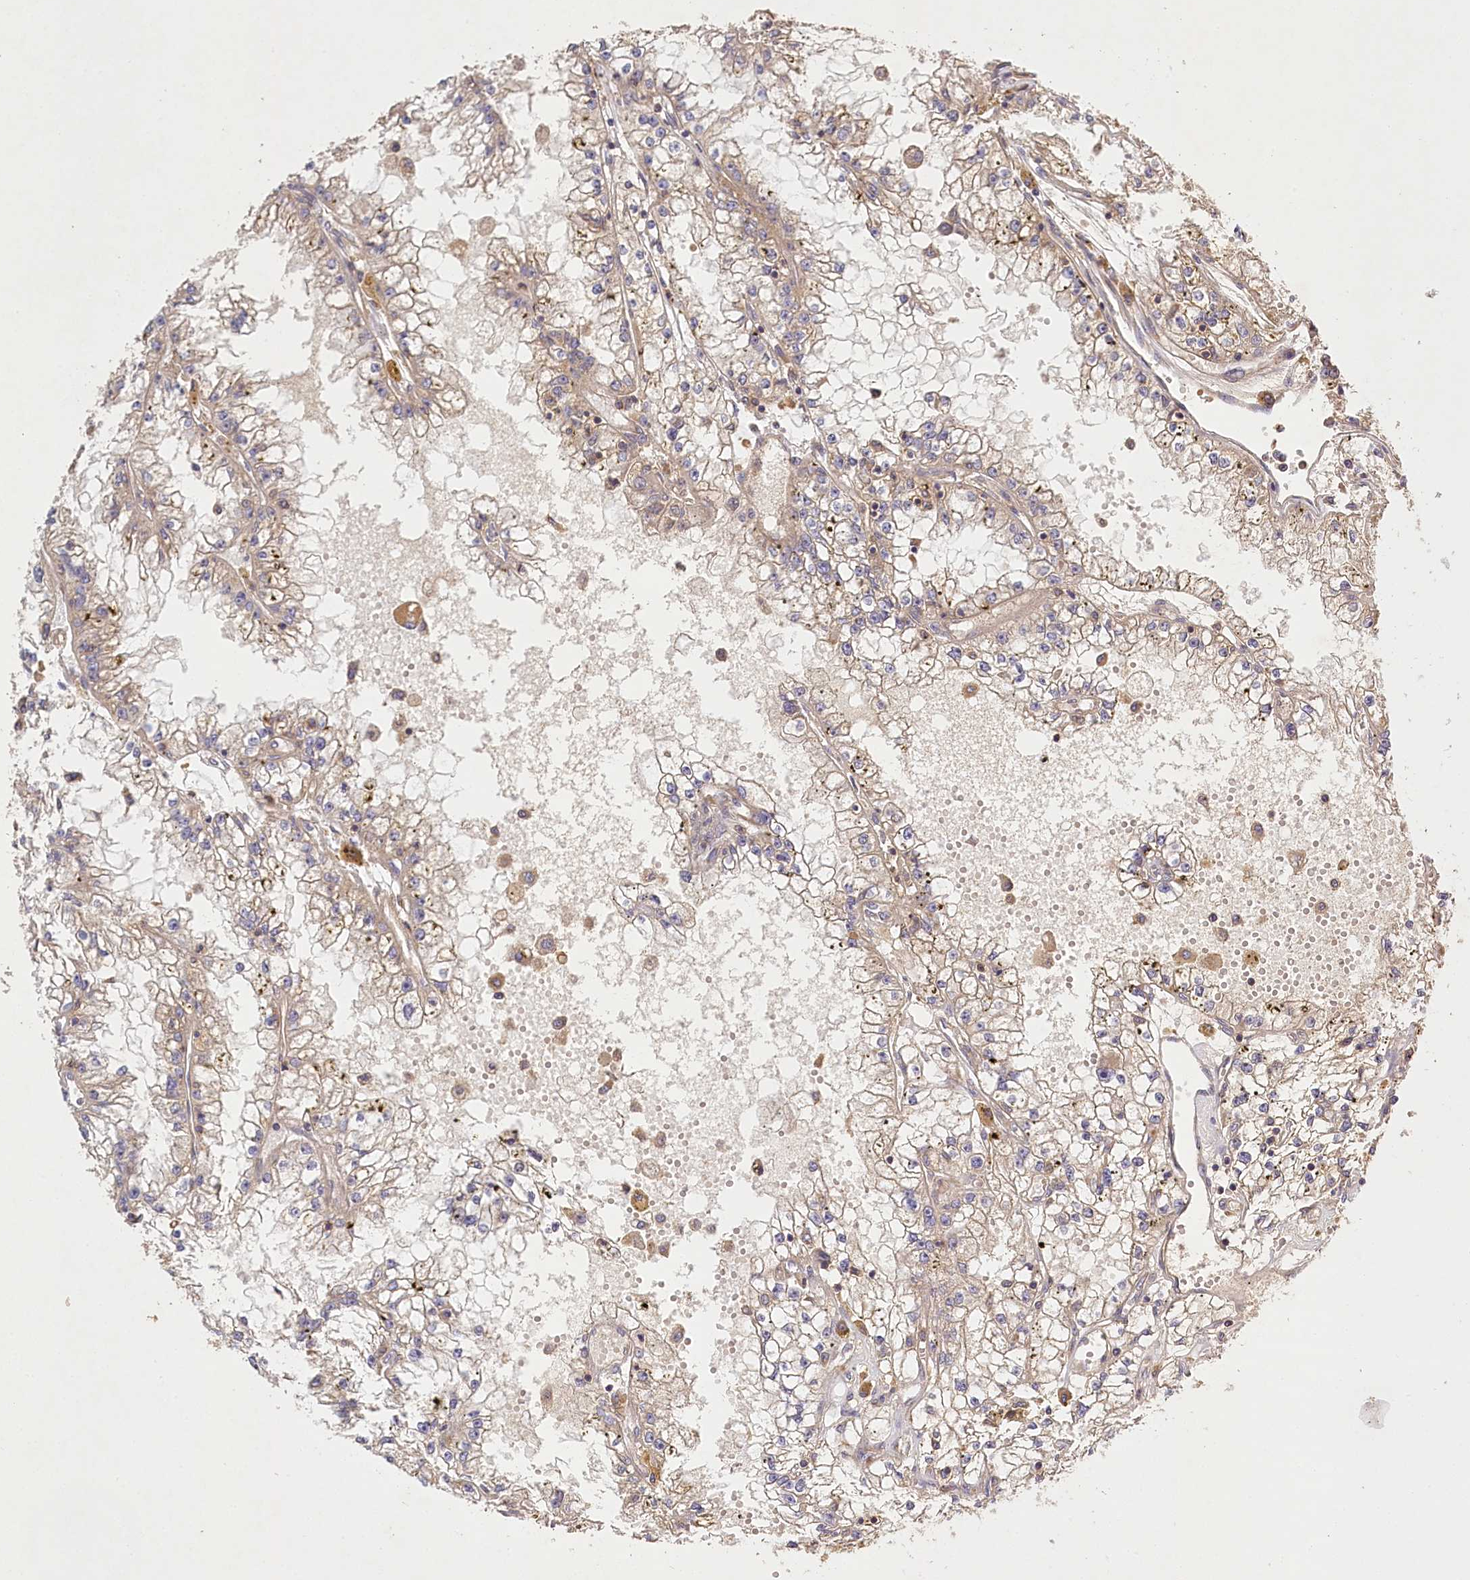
{"staining": {"intensity": "weak", "quantity": "25%-75%", "location": "cytoplasmic/membranous"}, "tissue": "renal cancer", "cell_type": "Tumor cells", "image_type": "cancer", "snomed": [{"axis": "morphology", "description": "Adenocarcinoma, NOS"}, {"axis": "topography", "description": "Kidney"}], "caption": "This image demonstrates IHC staining of human renal cancer, with low weak cytoplasmic/membranous positivity in approximately 25%-75% of tumor cells.", "gene": "LSS", "patient": {"sex": "male", "age": 56}}